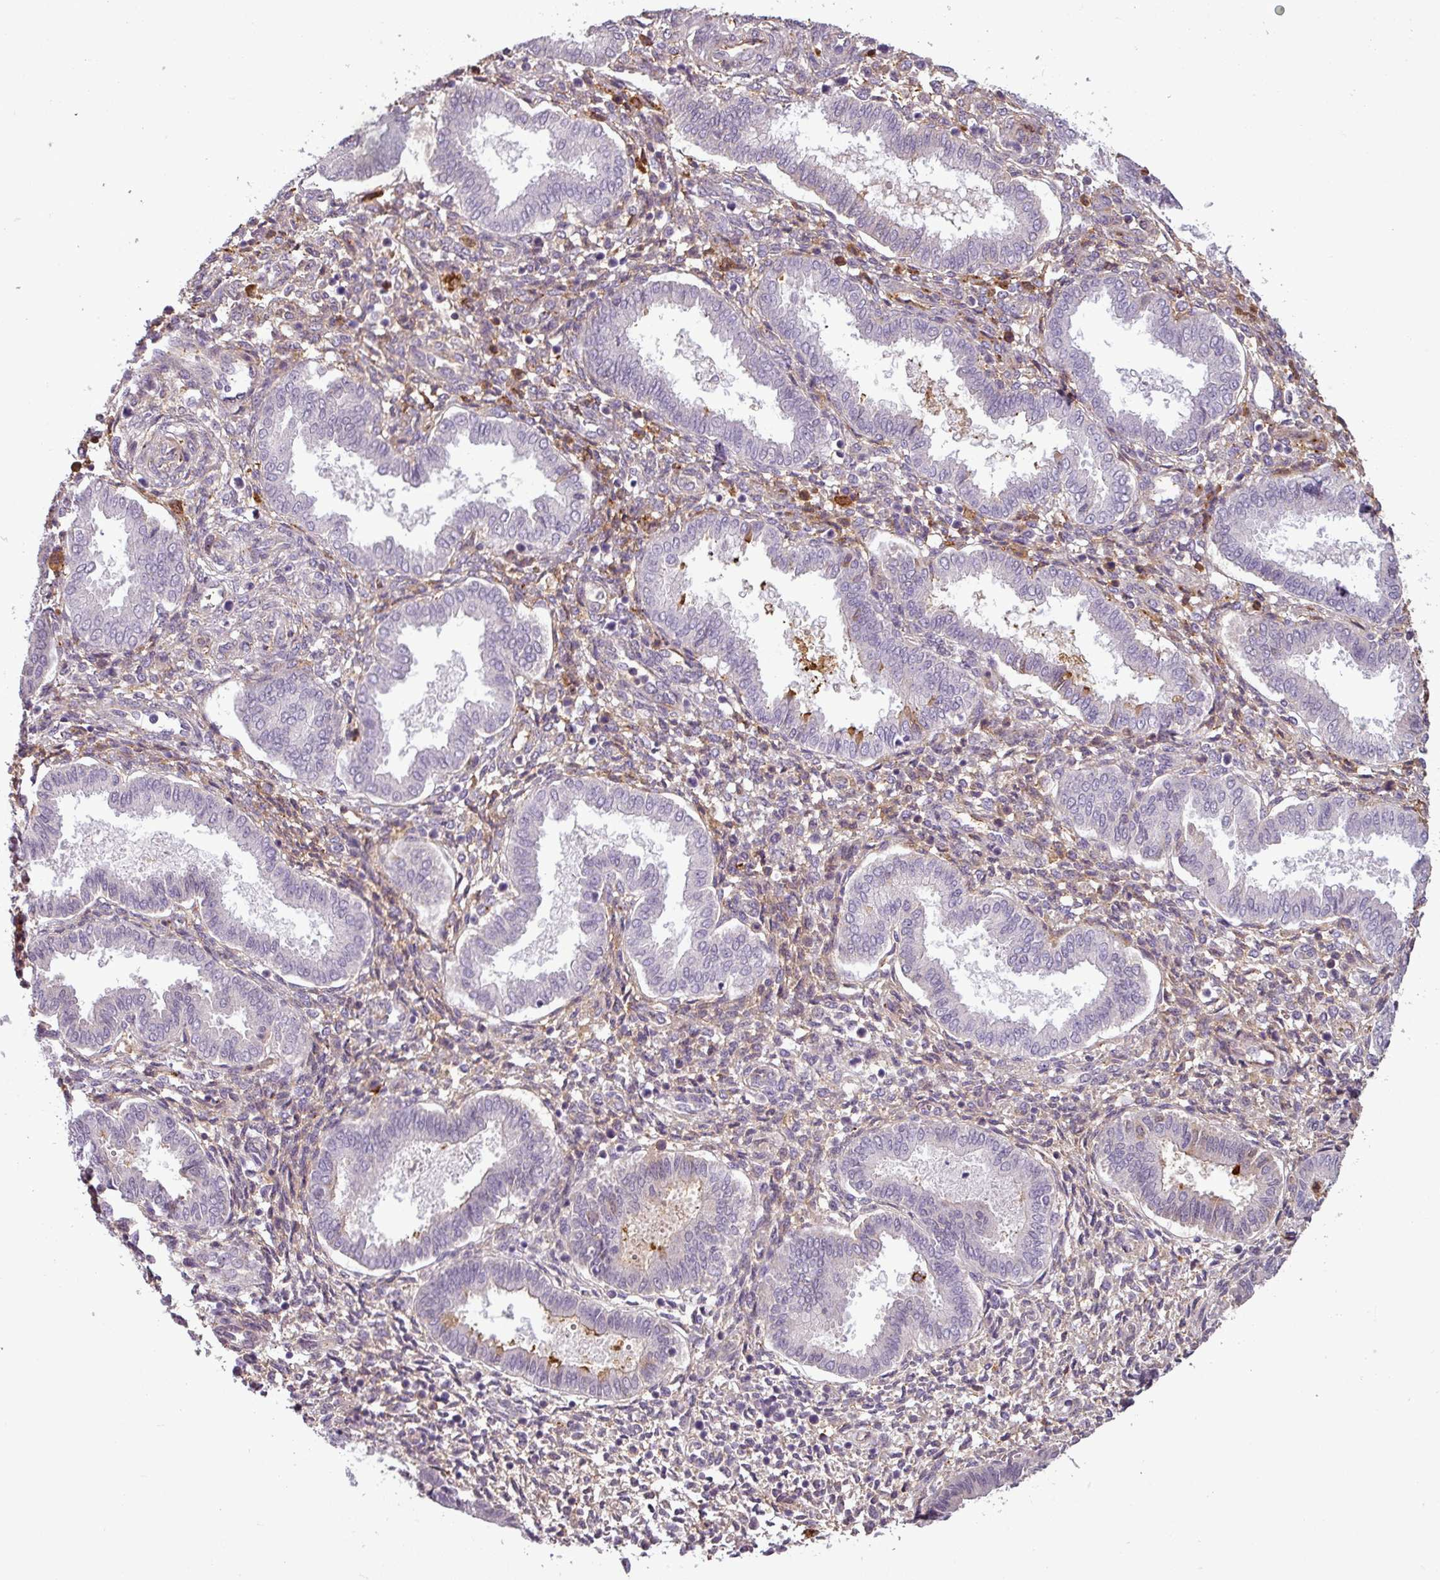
{"staining": {"intensity": "negative", "quantity": "none", "location": "none"}, "tissue": "endometrium", "cell_type": "Cells in endometrial stroma", "image_type": "normal", "snomed": [{"axis": "morphology", "description": "Normal tissue, NOS"}, {"axis": "topography", "description": "Endometrium"}], "caption": "Immunohistochemistry micrograph of normal human endometrium stained for a protein (brown), which displays no staining in cells in endometrial stroma. (Stains: DAB (3,3'-diaminobenzidine) immunohistochemistry (IHC) with hematoxylin counter stain, Microscopy: brightfield microscopy at high magnification).", "gene": "APOC1", "patient": {"sex": "female", "age": 24}}